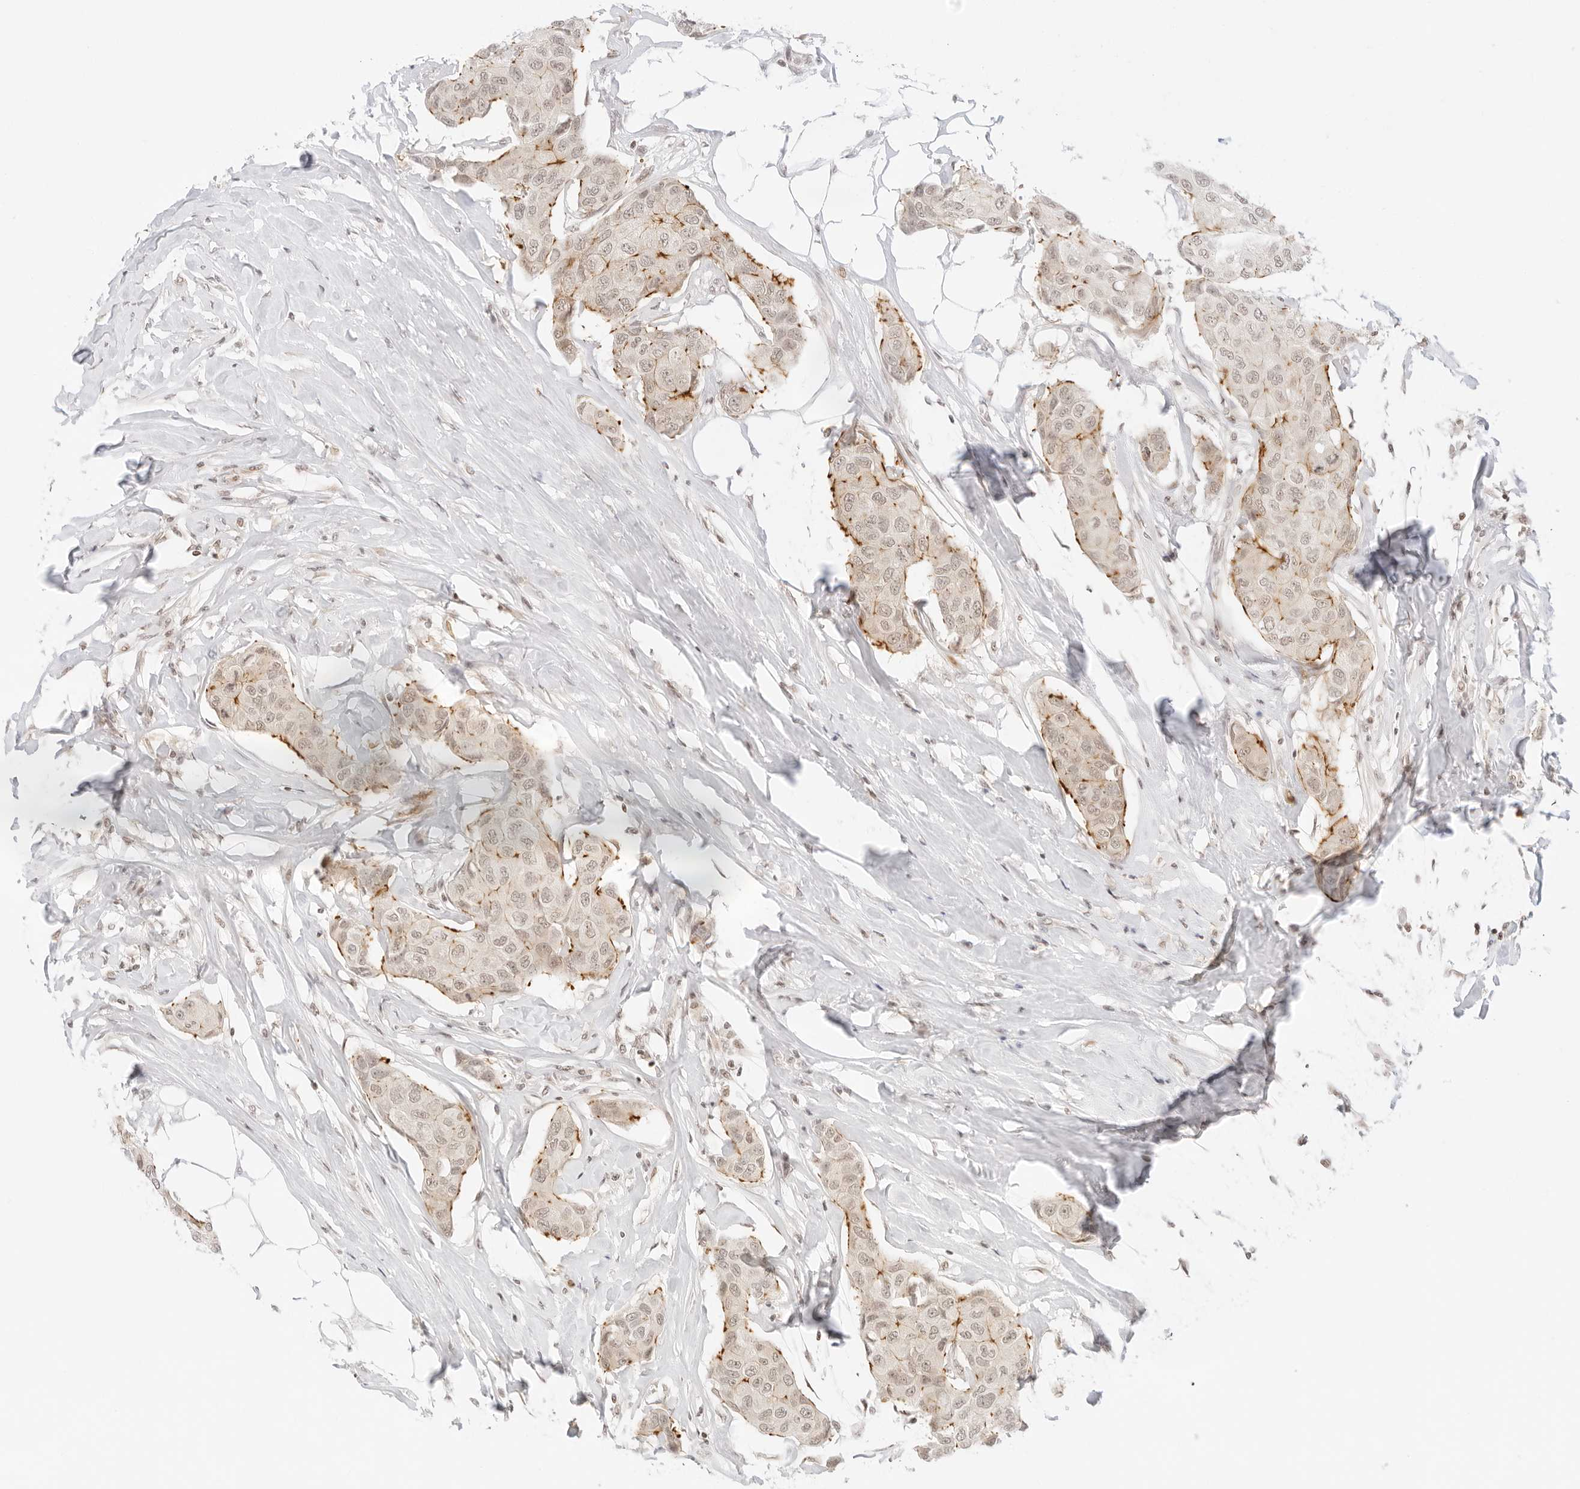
{"staining": {"intensity": "moderate", "quantity": "<25%", "location": "cytoplasmic/membranous"}, "tissue": "breast cancer", "cell_type": "Tumor cells", "image_type": "cancer", "snomed": [{"axis": "morphology", "description": "Duct carcinoma"}, {"axis": "topography", "description": "Breast"}], "caption": "Breast cancer stained with a brown dye reveals moderate cytoplasmic/membranous positive expression in about <25% of tumor cells.", "gene": "GNAS", "patient": {"sex": "female", "age": 80}}